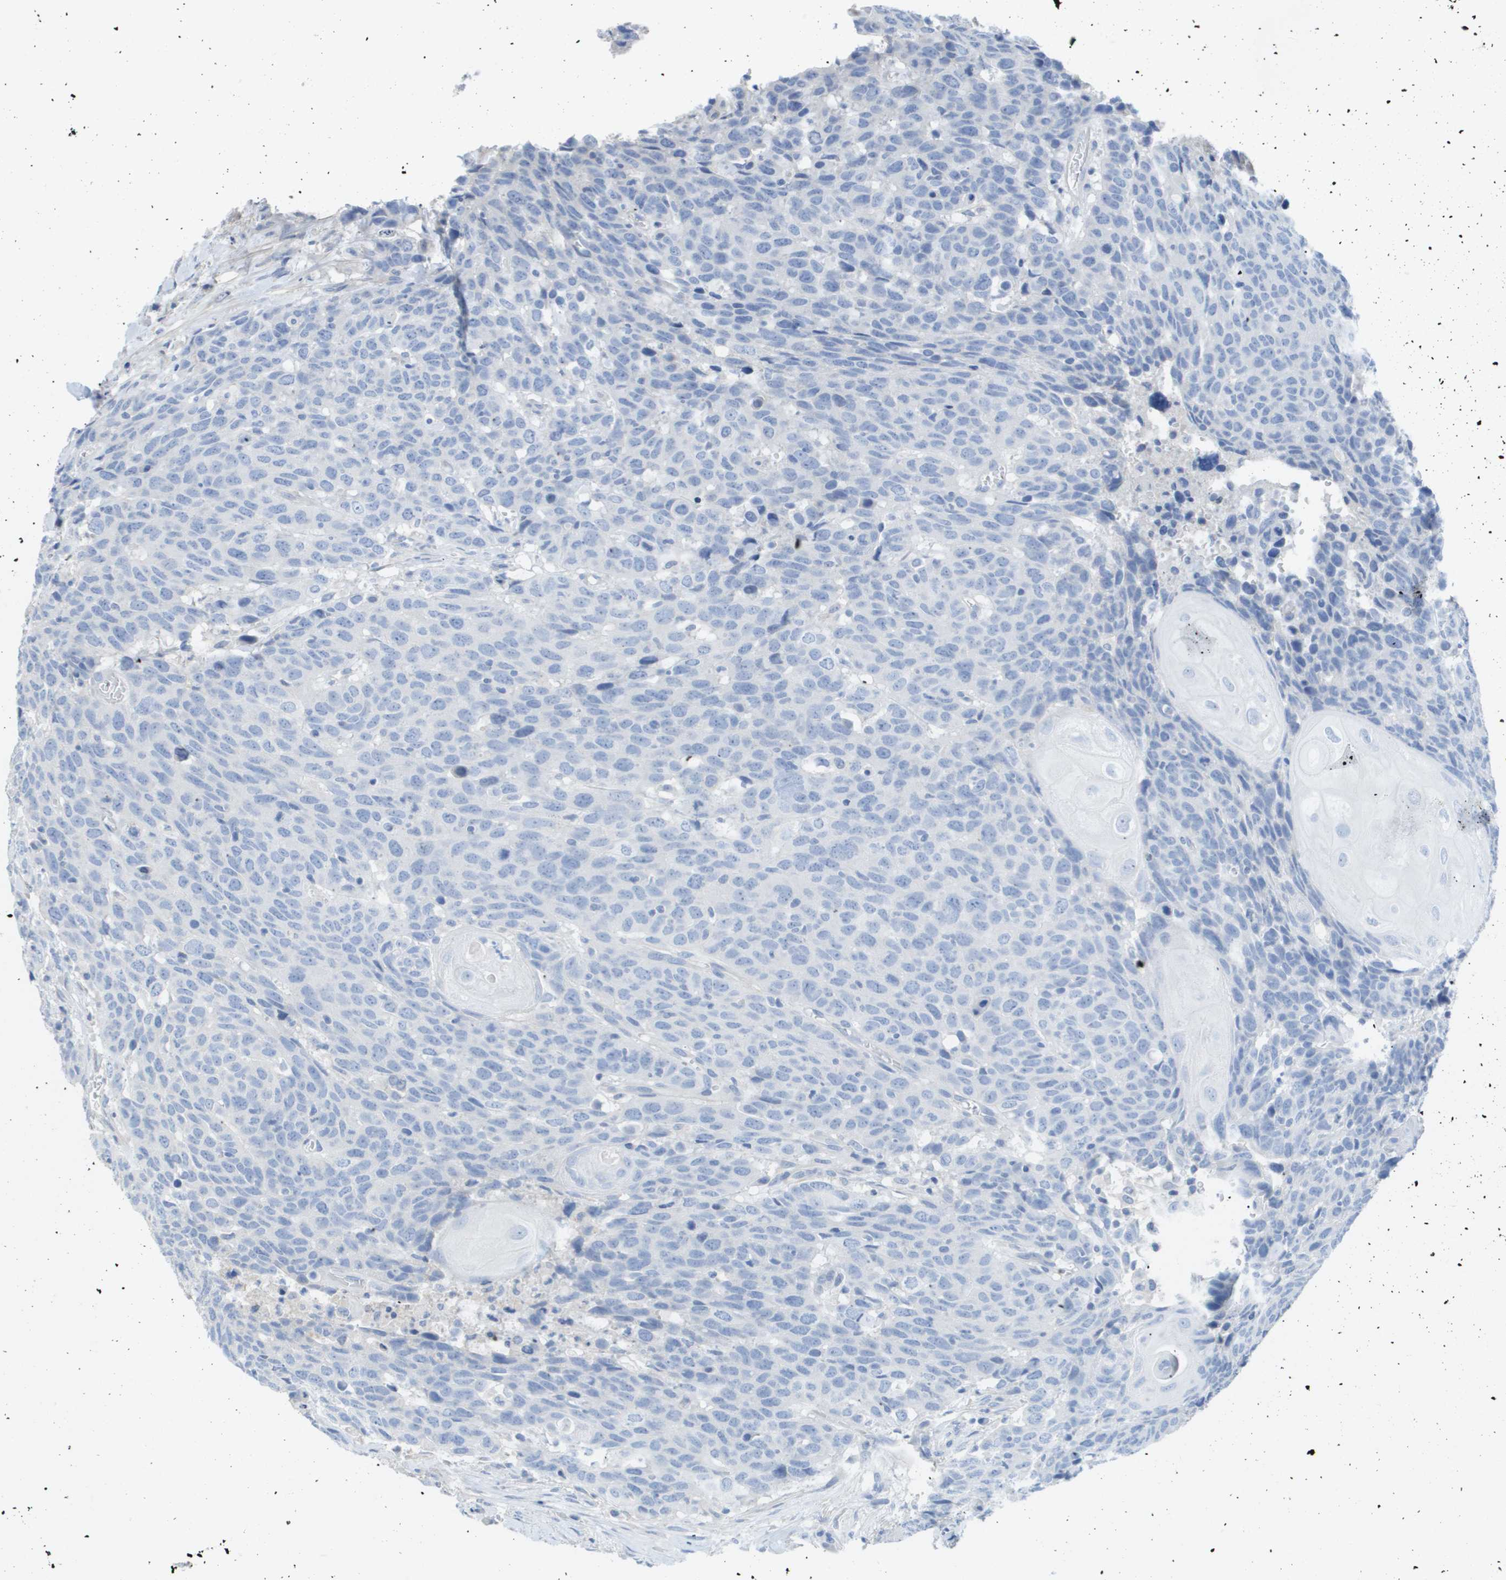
{"staining": {"intensity": "negative", "quantity": "none", "location": "none"}, "tissue": "head and neck cancer", "cell_type": "Tumor cells", "image_type": "cancer", "snomed": [{"axis": "morphology", "description": "Squamous cell carcinoma, NOS"}, {"axis": "topography", "description": "Head-Neck"}], "caption": "This is a histopathology image of IHC staining of head and neck cancer (squamous cell carcinoma), which shows no expression in tumor cells.", "gene": "MYL3", "patient": {"sex": "male", "age": 66}}